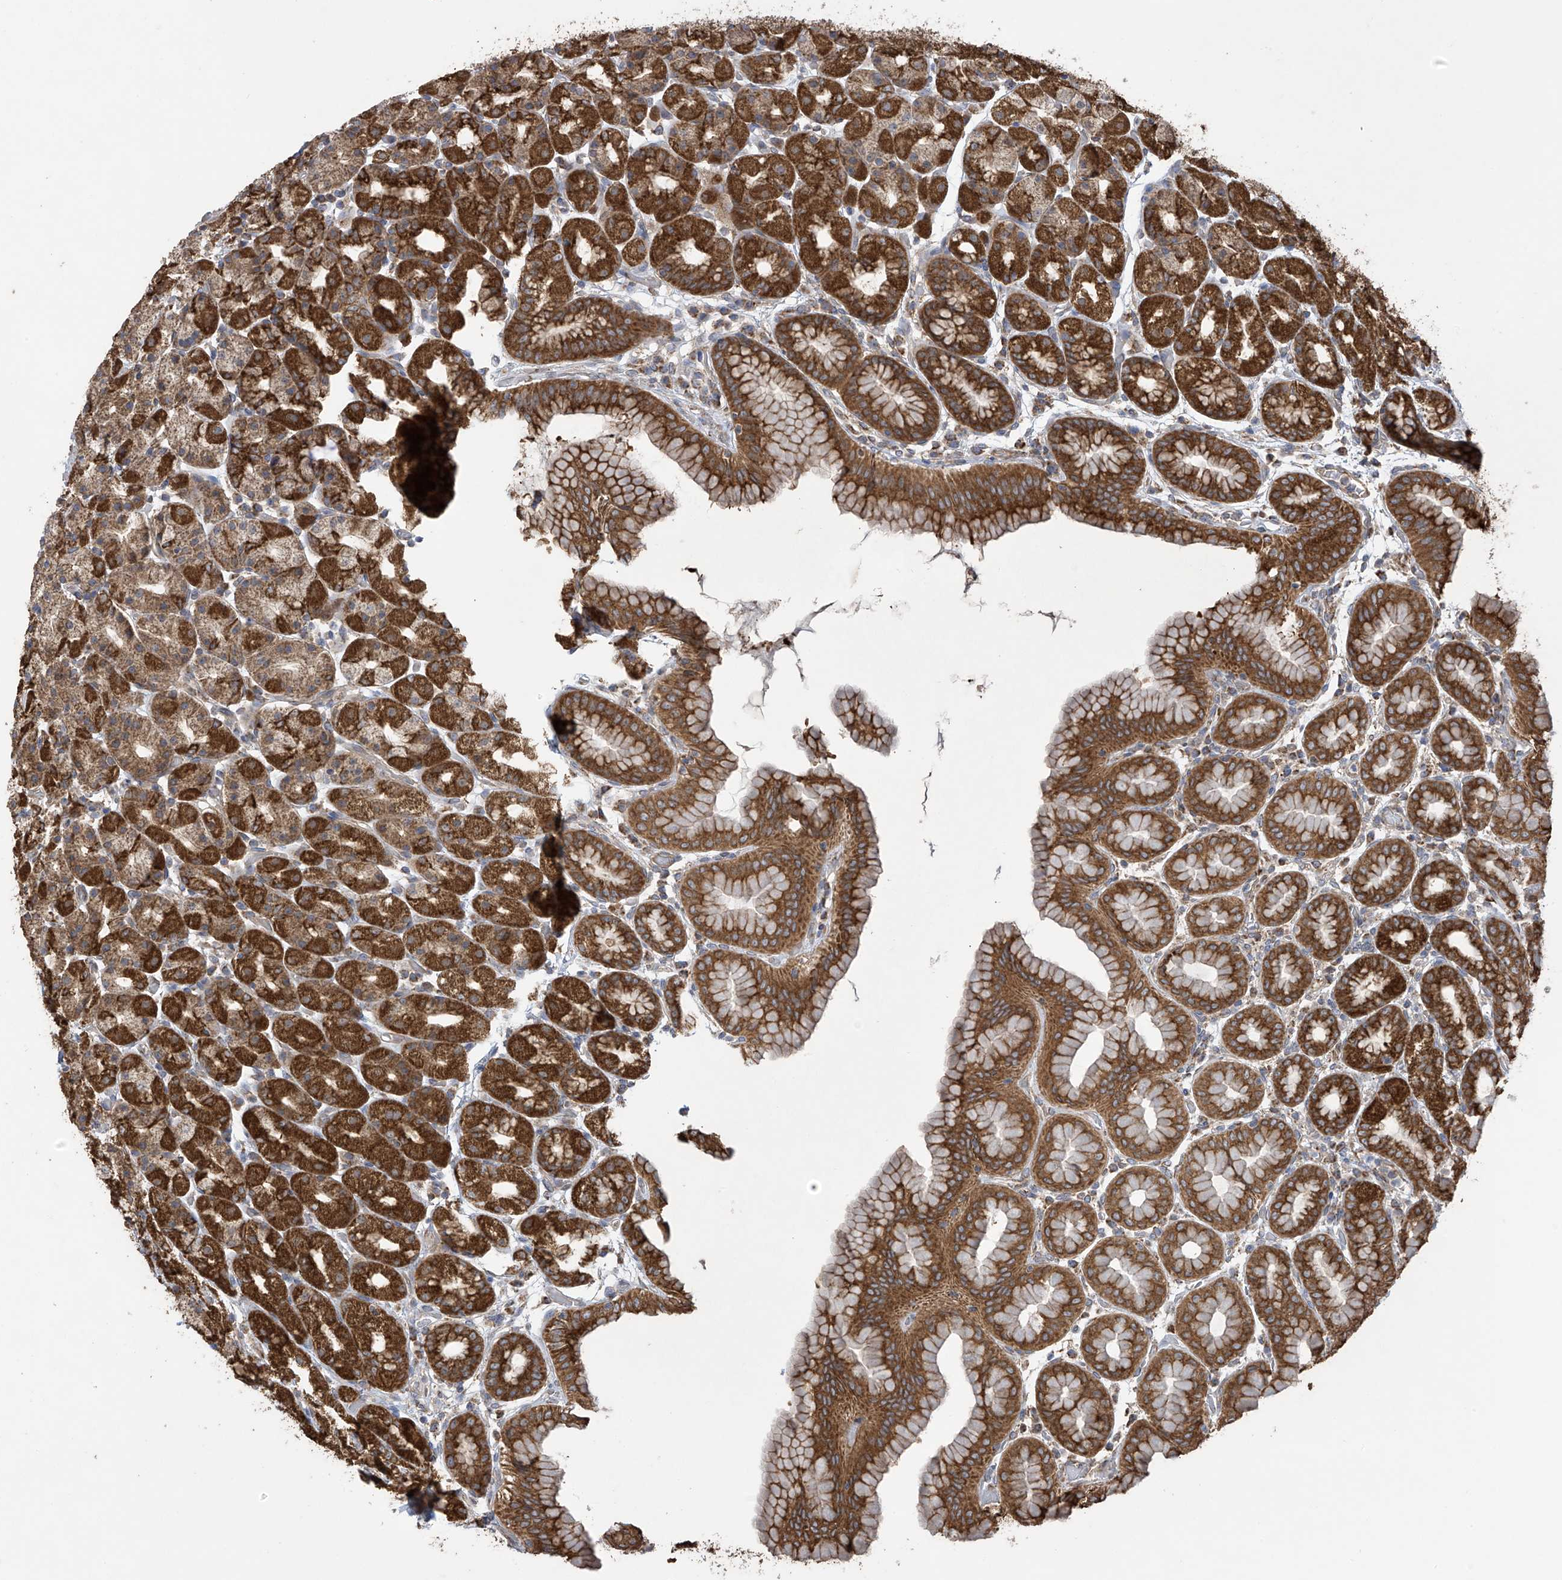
{"staining": {"intensity": "strong", "quantity": ">75%", "location": "cytoplasmic/membranous"}, "tissue": "stomach", "cell_type": "Glandular cells", "image_type": "normal", "snomed": [{"axis": "morphology", "description": "Normal tissue, NOS"}, {"axis": "topography", "description": "Stomach, upper"}], "caption": "An image showing strong cytoplasmic/membranous staining in about >75% of glandular cells in normal stomach, as visualized by brown immunohistochemical staining.", "gene": "PNPT1", "patient": {"sex": "male", "age": 68}}